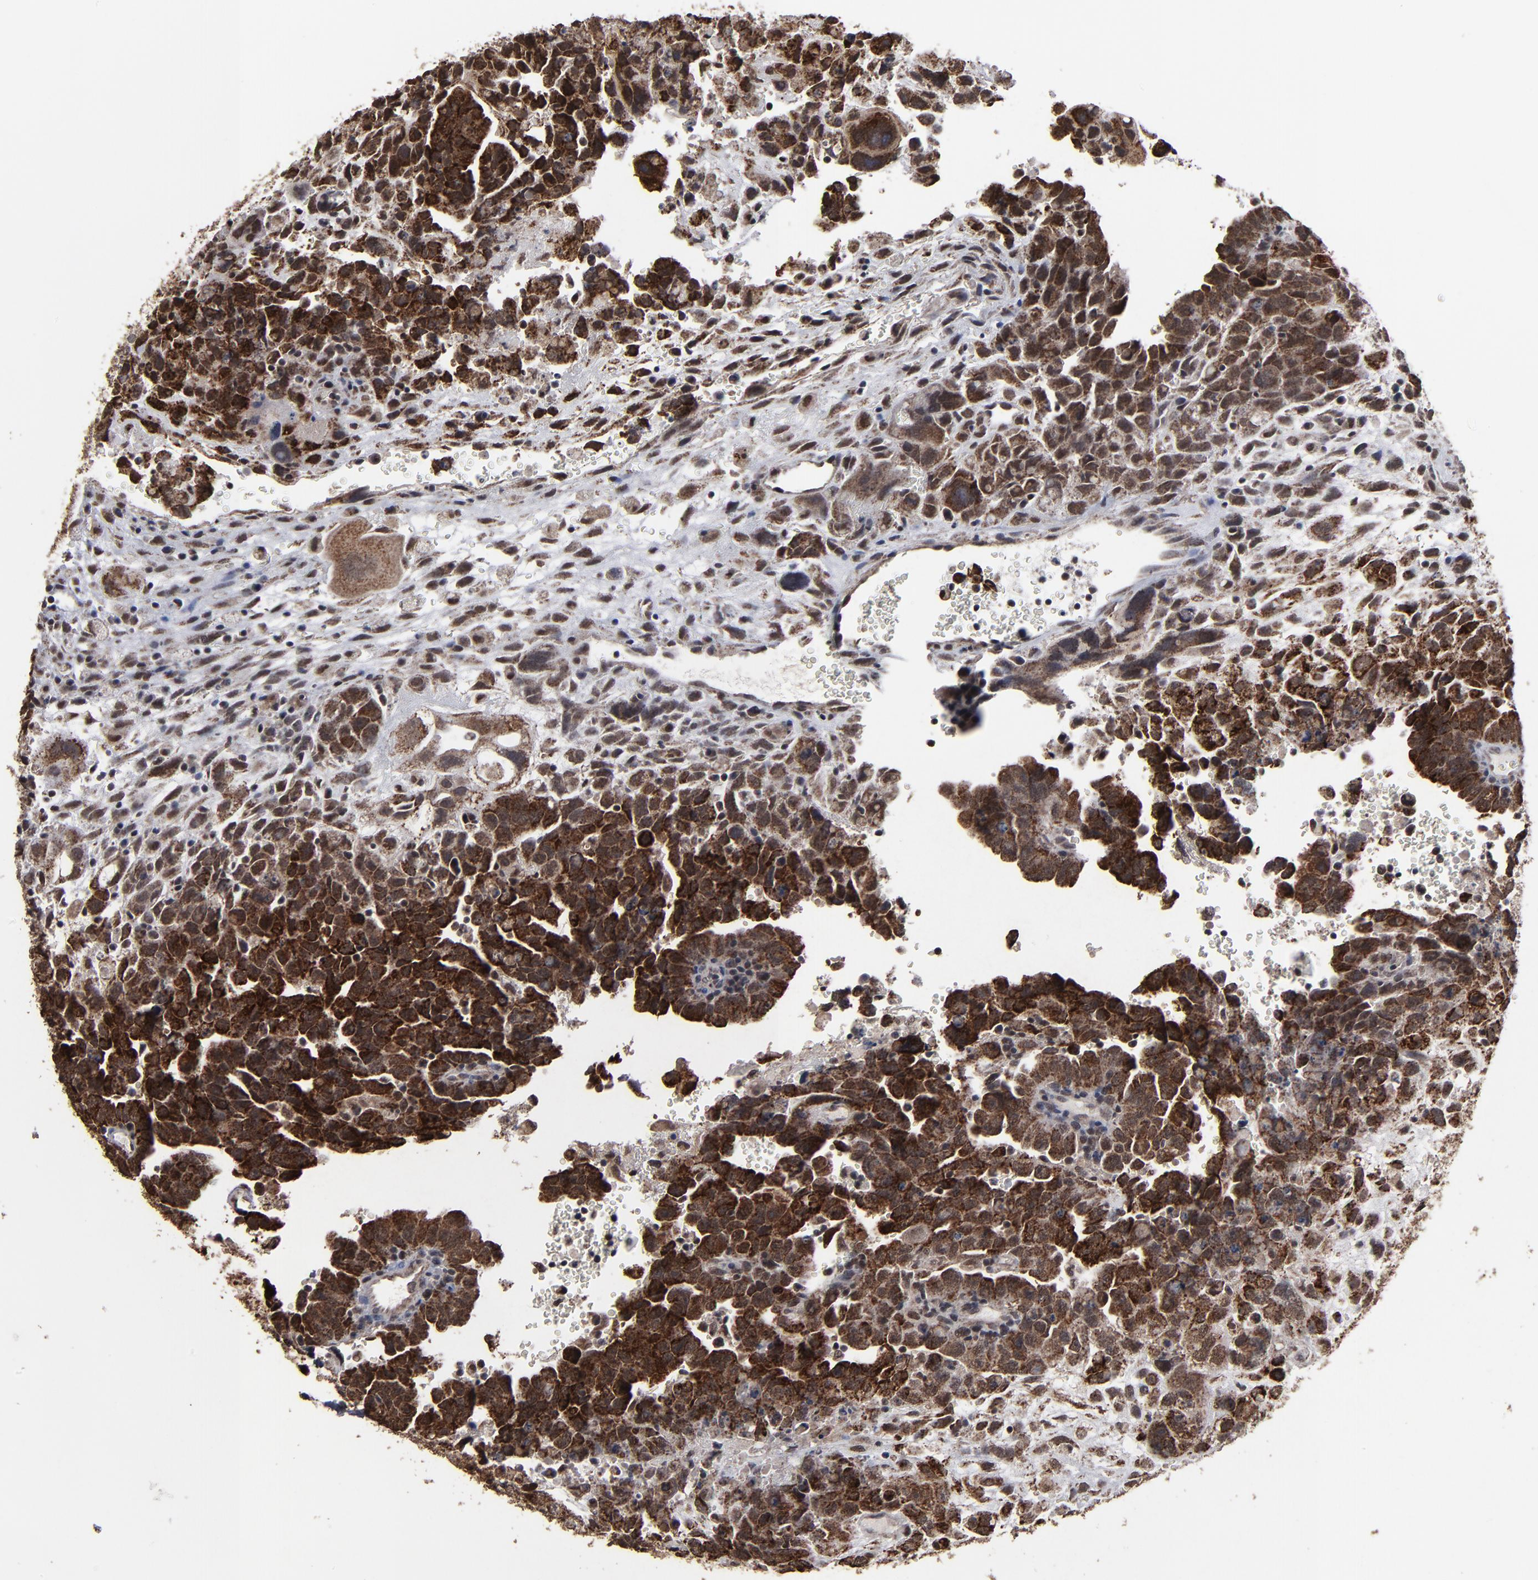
{"staining": {"intensity": "moderate", "quantity": ">75%", "location": "cytoplasmic/membranous,nuclear"}, "tissue": "testis cancer", "cell_type": "Tumor cells", "image_type": "cancer", "snomed": [{"axis": "morphology", "description": "Carcinoma, Embryonal, NOS"}, {"axis": "topography", "description": "Testis"}], "caption": "Immunohistochemical staining of testis embryonal carcinoma displays medium levels of moderate cytoplasmic/membranous and nuclear protein expression in about >75% of tumor cells.", "gene": "BNIP3", "patient": {"sex": "male", "age": 28}}